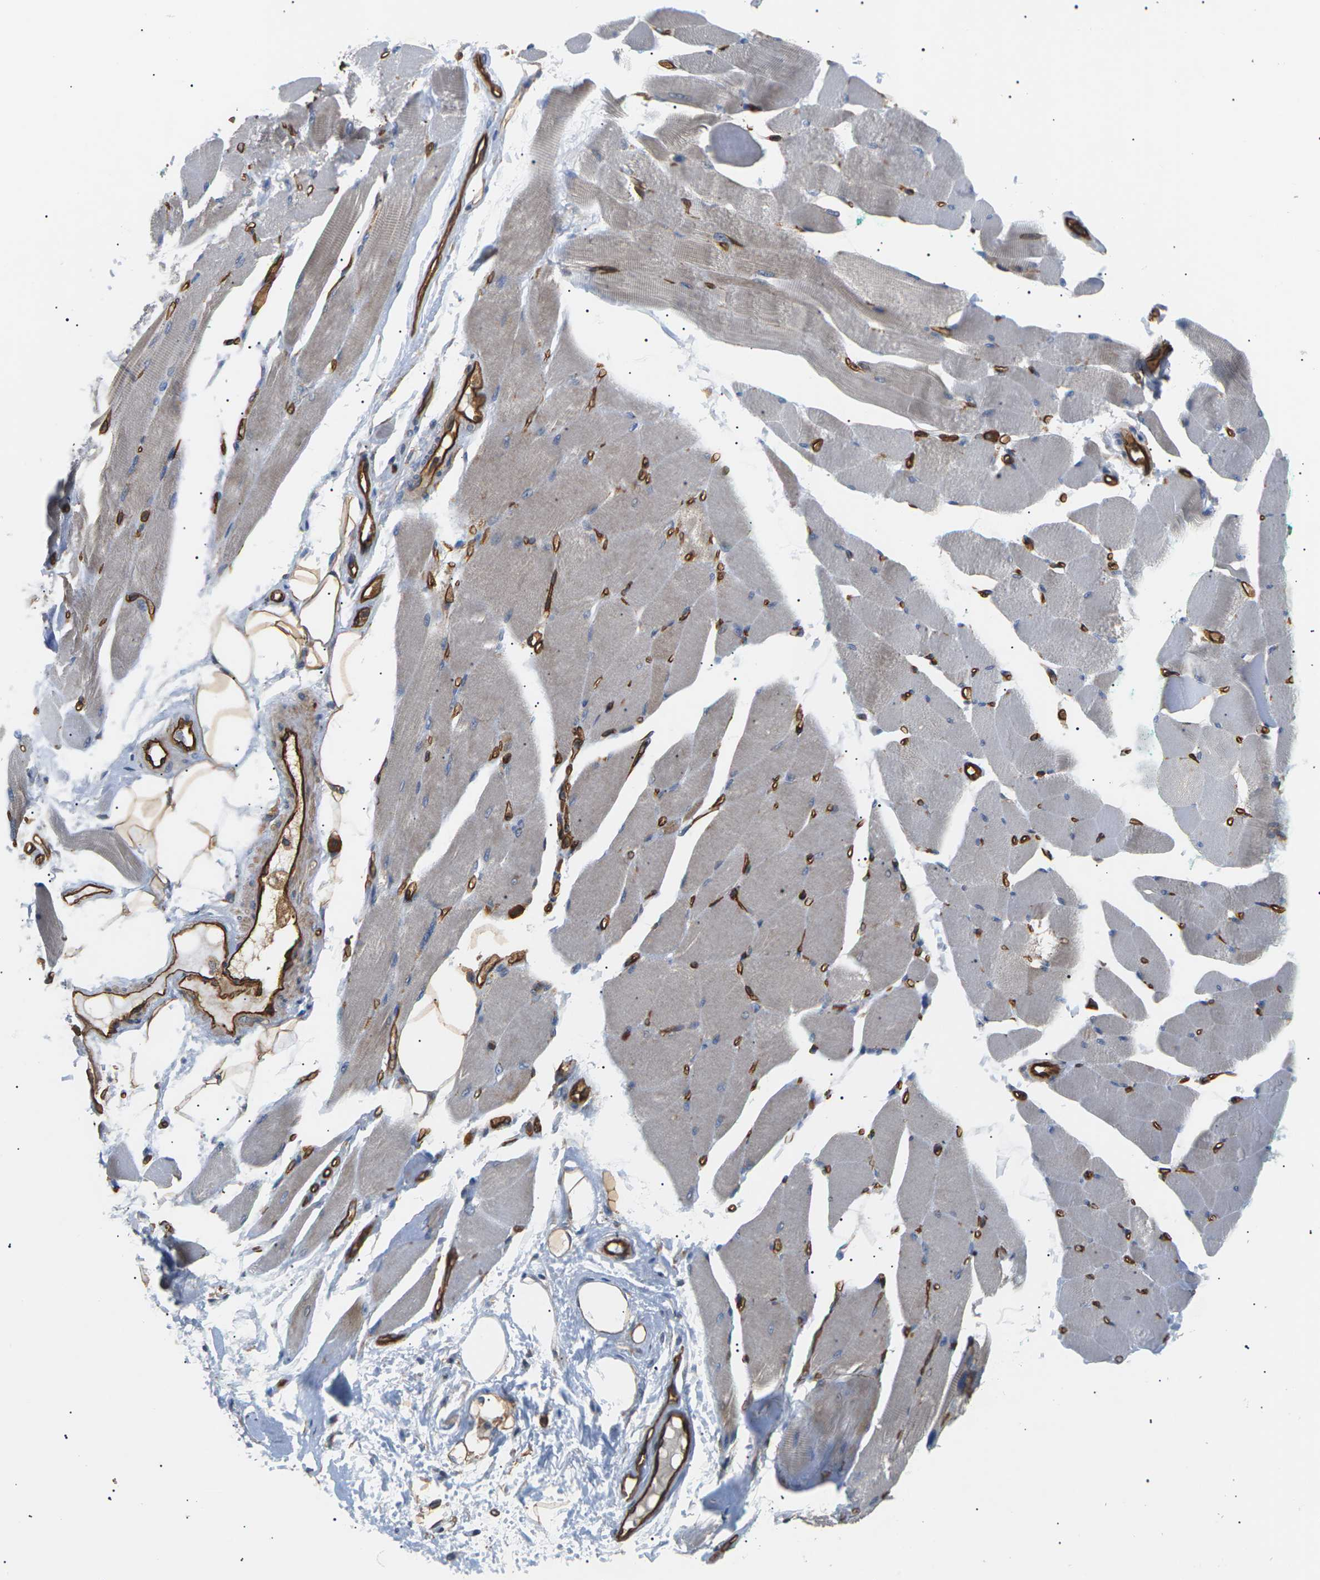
{"staining": {"intensity": "weak", "quantity": ">75%", "location": "cytoplasmic/membranous"}, "tissue": "skeletal muscle", "cell_type": "Myocytes", "image_type": "normal", "snomed": [{"axis": "morphology", "description": "Normal tissue, NOS"}, {"axis": "topography", "description": "Skeletal muscle"}, {"axis": "topography", "description": "Peripheral nerve tissue"}], "caption": "A brown stain labels weak cytoplasmic/membranous expression of a protein in myocytes of benign human skeletal muscle. (Brightfield microscopy of DAB IHC at high magnification).", "gene": "TMTC4", "patient": {"sex": "female", "age": 84}}